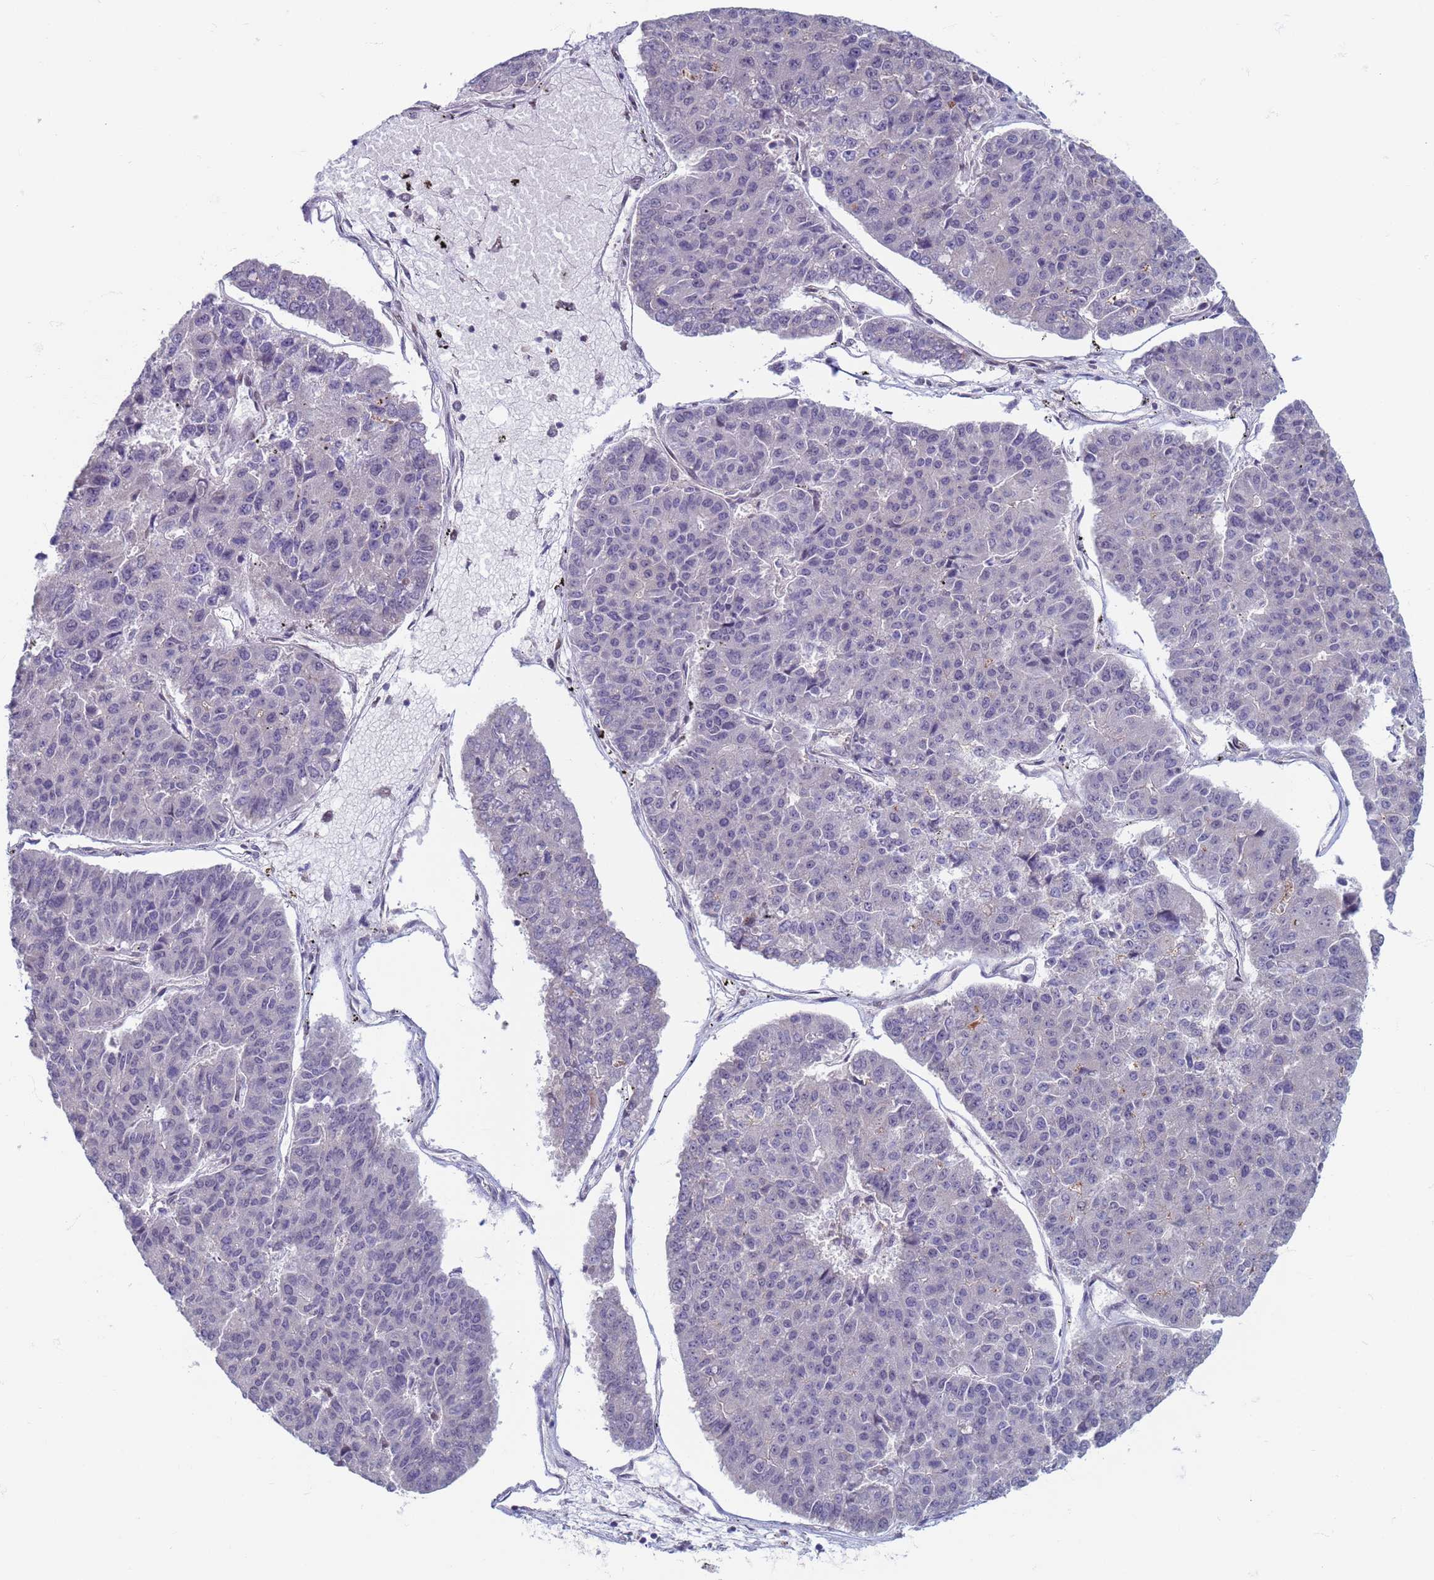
{"staining": {"intensity": "negative", "quantity": "none", "location": "none"}, "tissue": "pancreatic cancer", "cell_type": "Tumor cells", "image_type": "cancer", "snomed": [{"axis": "morphology", "description": "Adenocarcinoma, NOS"}, {"axis": "topography", "description": "Pancreas"}], "caption": "High power microscopy image of an IHC image of pancreatic cancer (adenocarcinoma), revealing no significant expression in tumor cells.", "gene": "SAE1", "patient": {"sex": "male", "age": 50}}